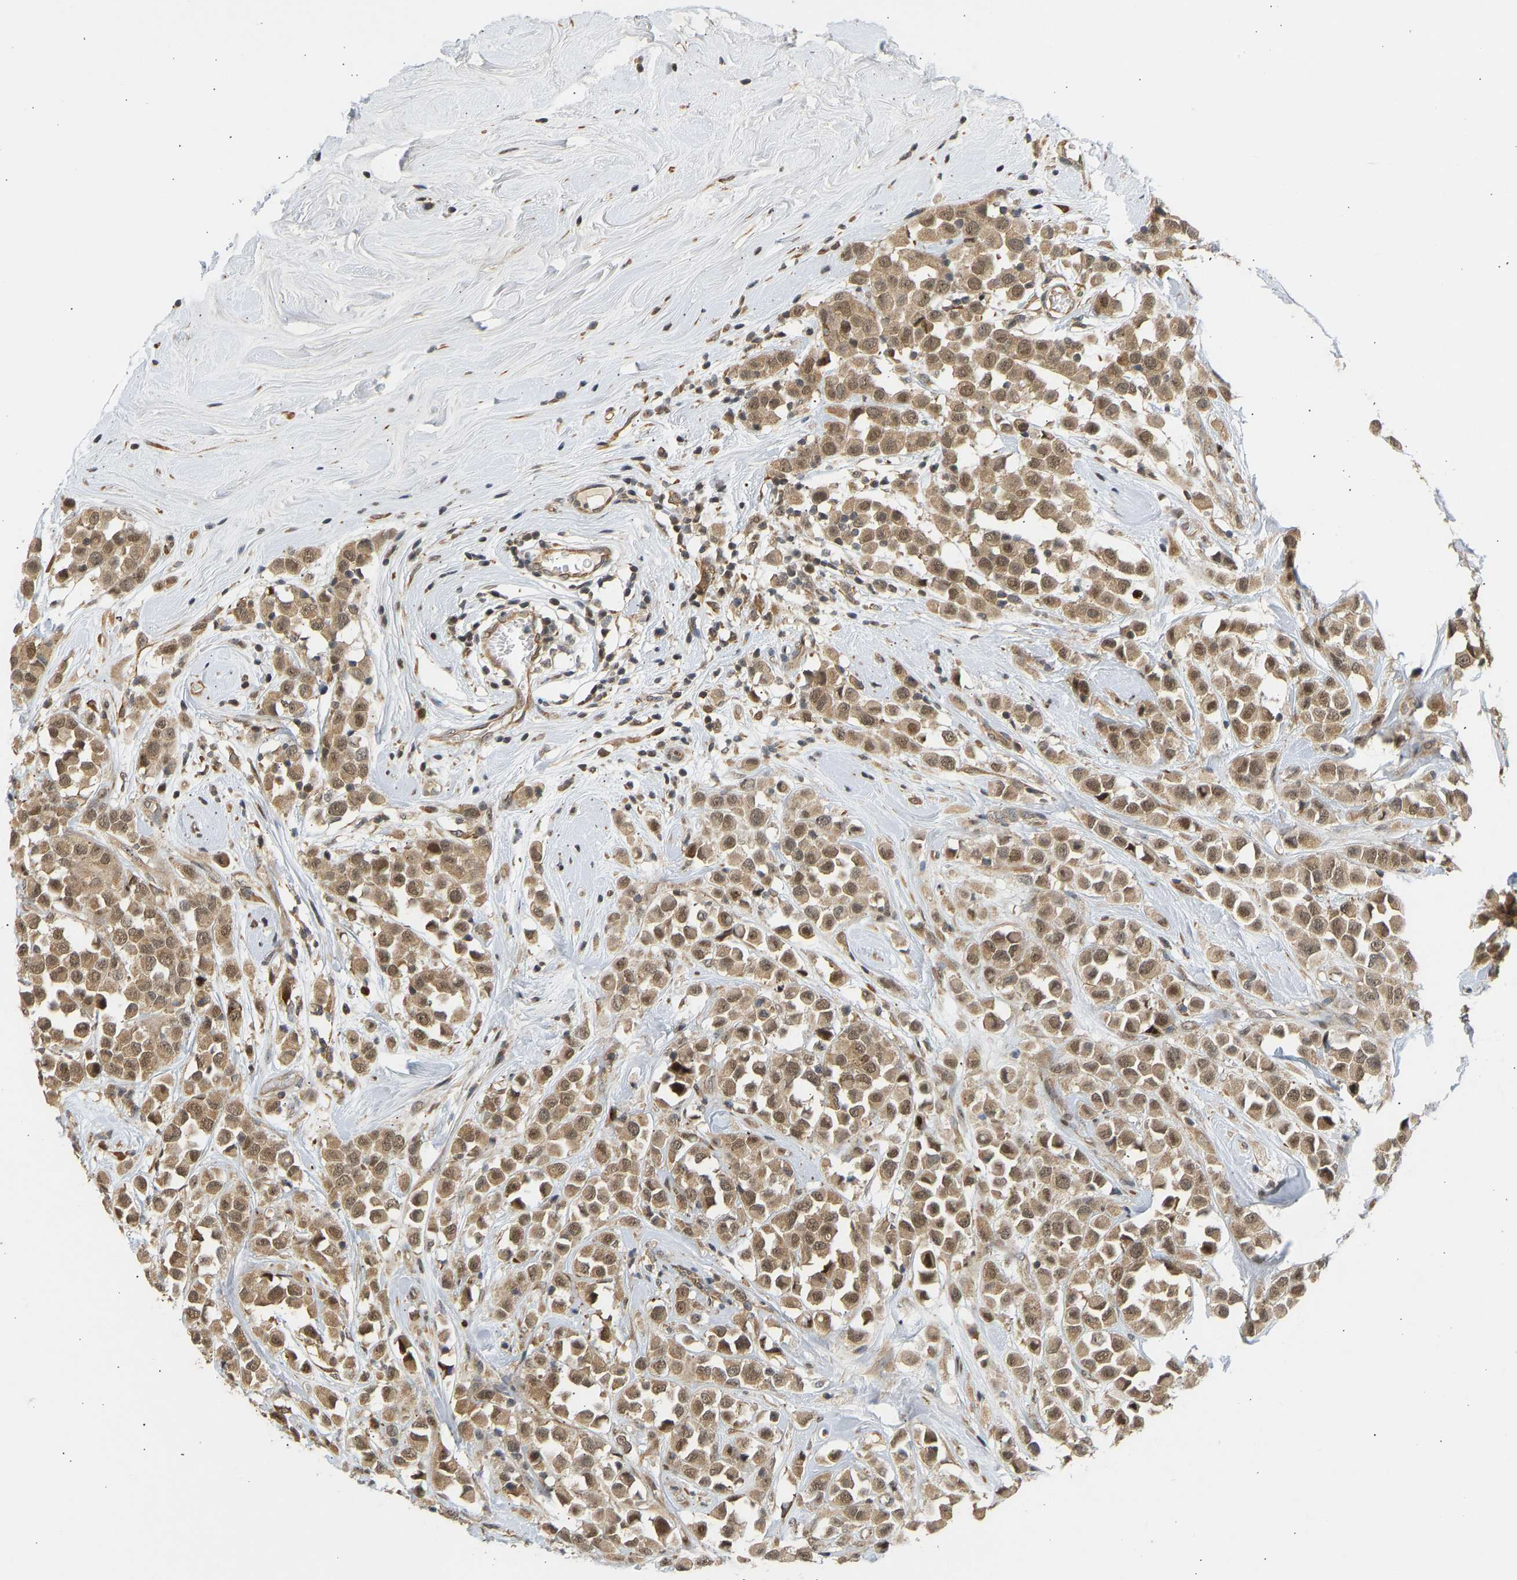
{"staining": {"intensity": "moderate", "quantity": ">75%", "location": "cytoplasmic/membranous,nuclear"}, "tissue": "breast cancer", "cell_type": "Tumor cells", "image_type": "cancer", "snomed": [{"axis": "morphology", "description": "Duct carcinoma"}, {"axis": "topography", "description": "Breast"}], "caption": "Immunohistochemistry image of breast cancer stained for a protein (brown), which reveals medium levels of moderate cytoplasmic/membranous and nuclear expression in about >75% of tumor cells.", "gene": "BAG1", "patient": {"sex": "female", "age": 61}}